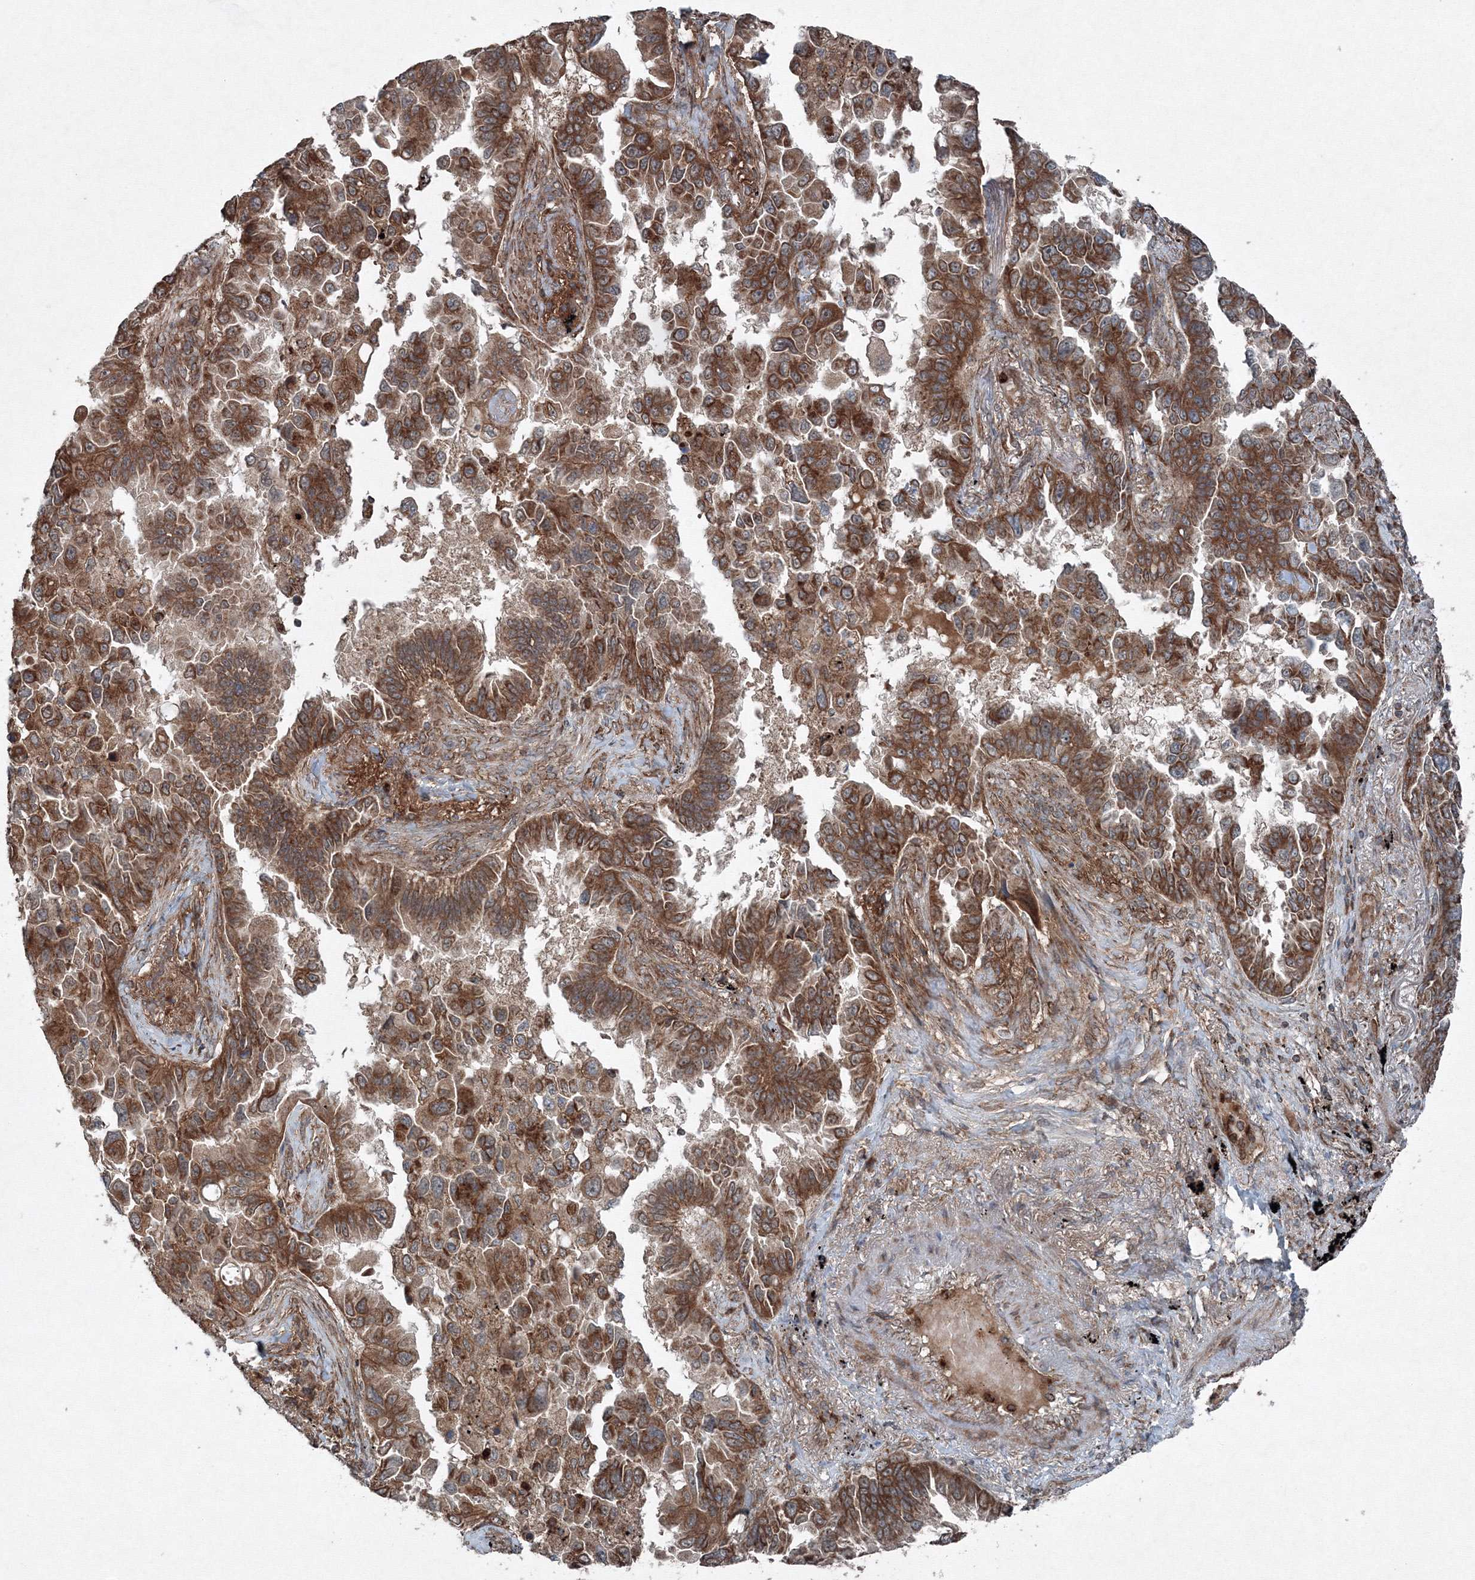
{"staining": {"intensity": "strong", "quantity": ">75%", "location": "cytoplasmic/membranous"}, "tissue": "lung cancer", "cell_type": "Tumor cells", "image_type": "cancer", "snomed": [{"axis": "morphology", "description": "Adenocarcinoma, NOS"}, {"axis": "topography", "description": "Lung"}], "caption": "Lung cancer stained with a brown dye reveals strong cytoplasmic/membranous positive staining in about >75% of tumor cells.", "gene": "COPS7B", "patient": {"sex": "female", "age": 67}}